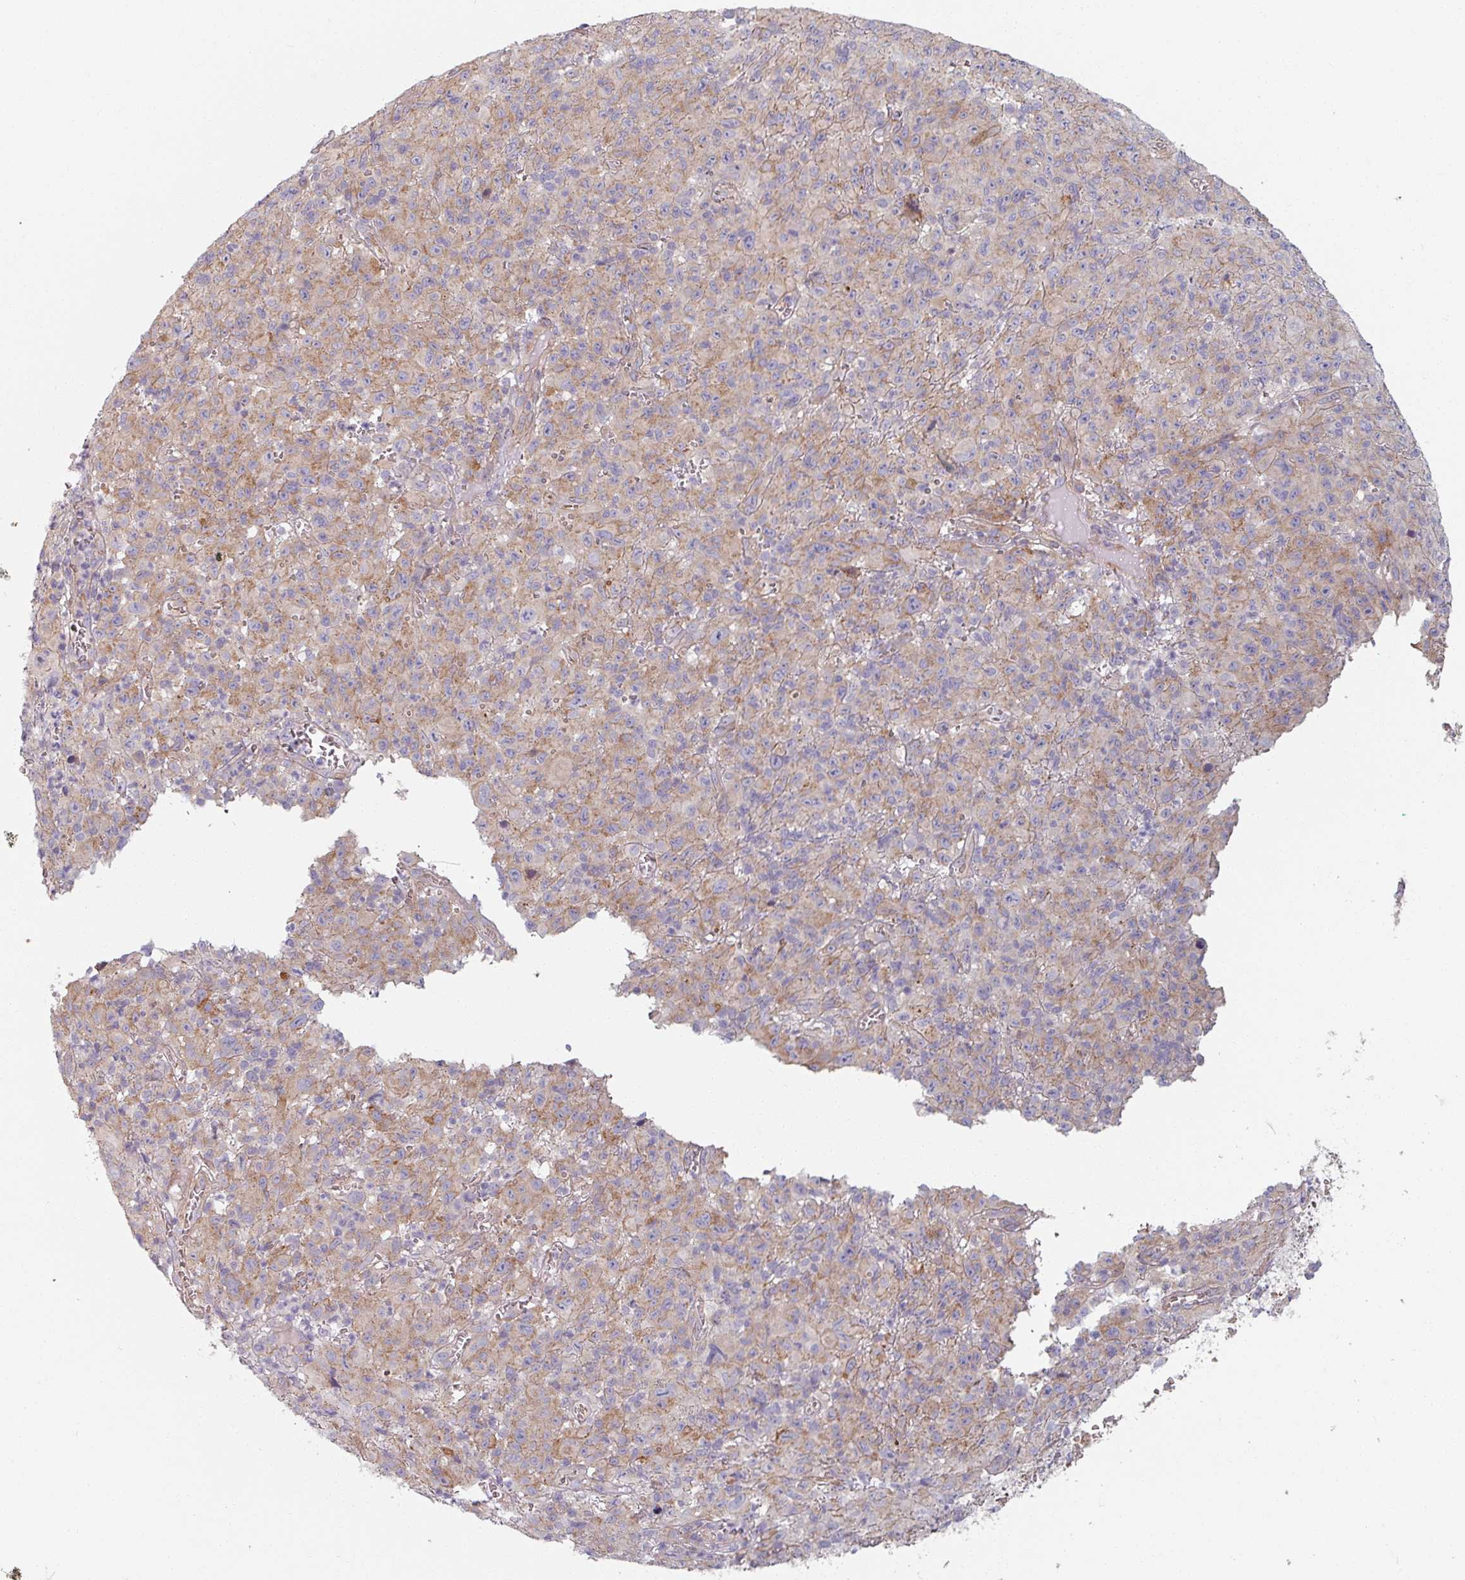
{"staining": {"intensity": "weak", "quantity": "25%-75%", "location": "cytoplasmic/membranous"}, "tissue": "melanoma", "cell_type": "Tumor cells", "image_type": "cancer", "snomed": [{"axis": "morphology", "description": "Malignant melanoma, NOS"}, {"axis": "topography", "description": "Skin"}], "caption": "The image exhibits staining of malignant melanoma, revealing weak cytoplasmic/membranous protein expression (brown color) within tumor cells.", "gene": "C4BPB", "patient": {"sex": "male", "age": 46}}